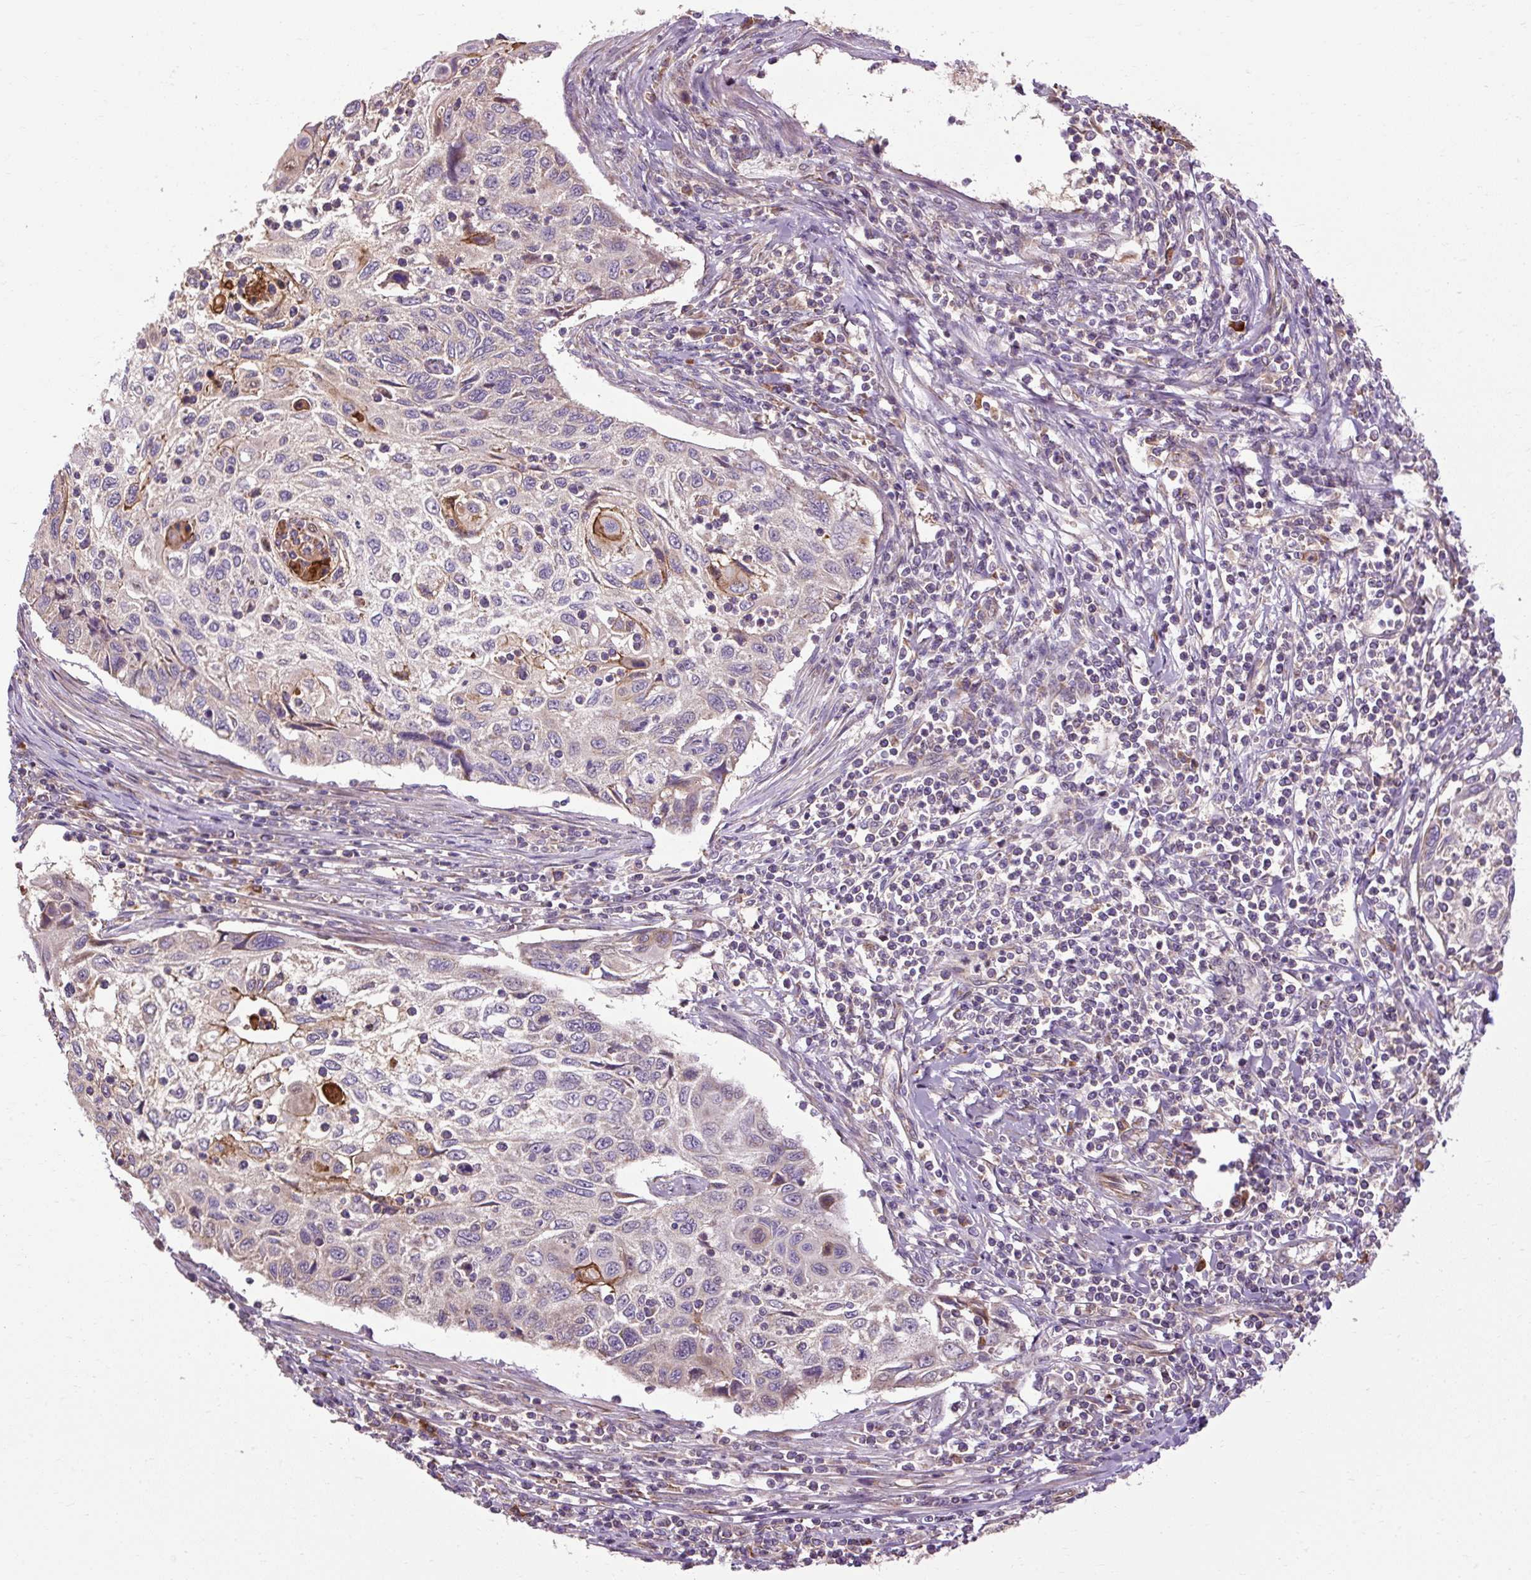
{"staining": {"intensity": "moderate", "quantity": "<25%", "location": "cytoplasmic/membranous"}, "tissue": "cervical cancer", "cell_type": "Tumor cells", "image_type": "cancer", "snomed": [{"axis": "morphology", "description": "Squamous cell carcinoma, NOS"}, {"axis": "topography", "description": "Cervix"}], "caption": "Immunohistochemistry (IHC) of cervical cancer (squamous cell carcinoma) demonstrates low levels of moderate cytoplasmic/membranous positivity in about <25% of tumor cells.", "gene": "FLRT1", "patient": {"sex": "female", "age": 70}}